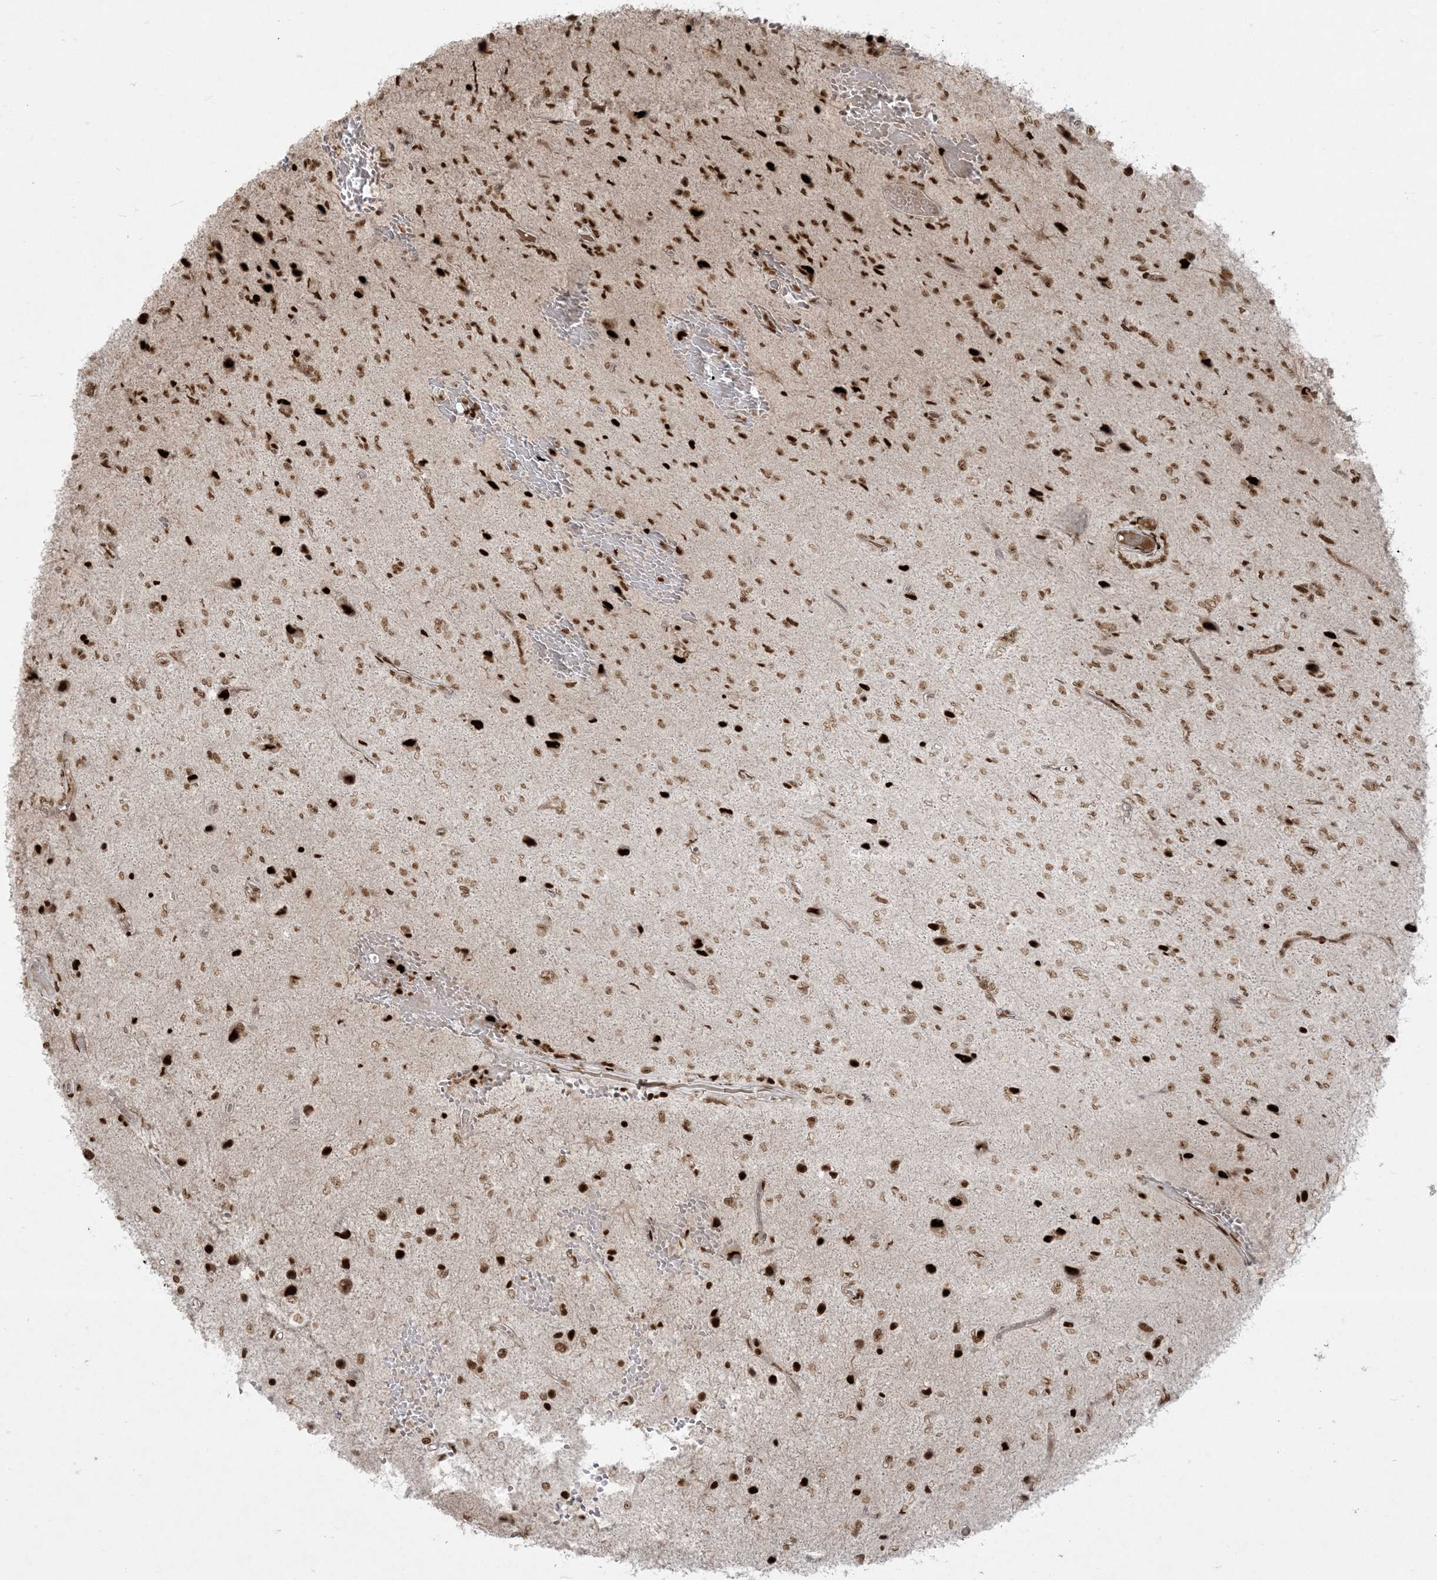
{"staining": {"intensity": "moderate", "quantity": ">75%", "location": "nuclear"}, "tissue": "glioma", "cell_type": "Tumor cells", "image_type": "cancer", "snomed": [{"axis": "morphology", "description": "Glioma, malignant, High grade"}, {"axis": "topography", "description": "Brain"}], "caption": "High-grade glioma (malignant) tissue shows moderate nuclear positivity in approximately >75% of tumor cells", "gene": "RBM10", "patient": {"sex": "female", "age": 59}}